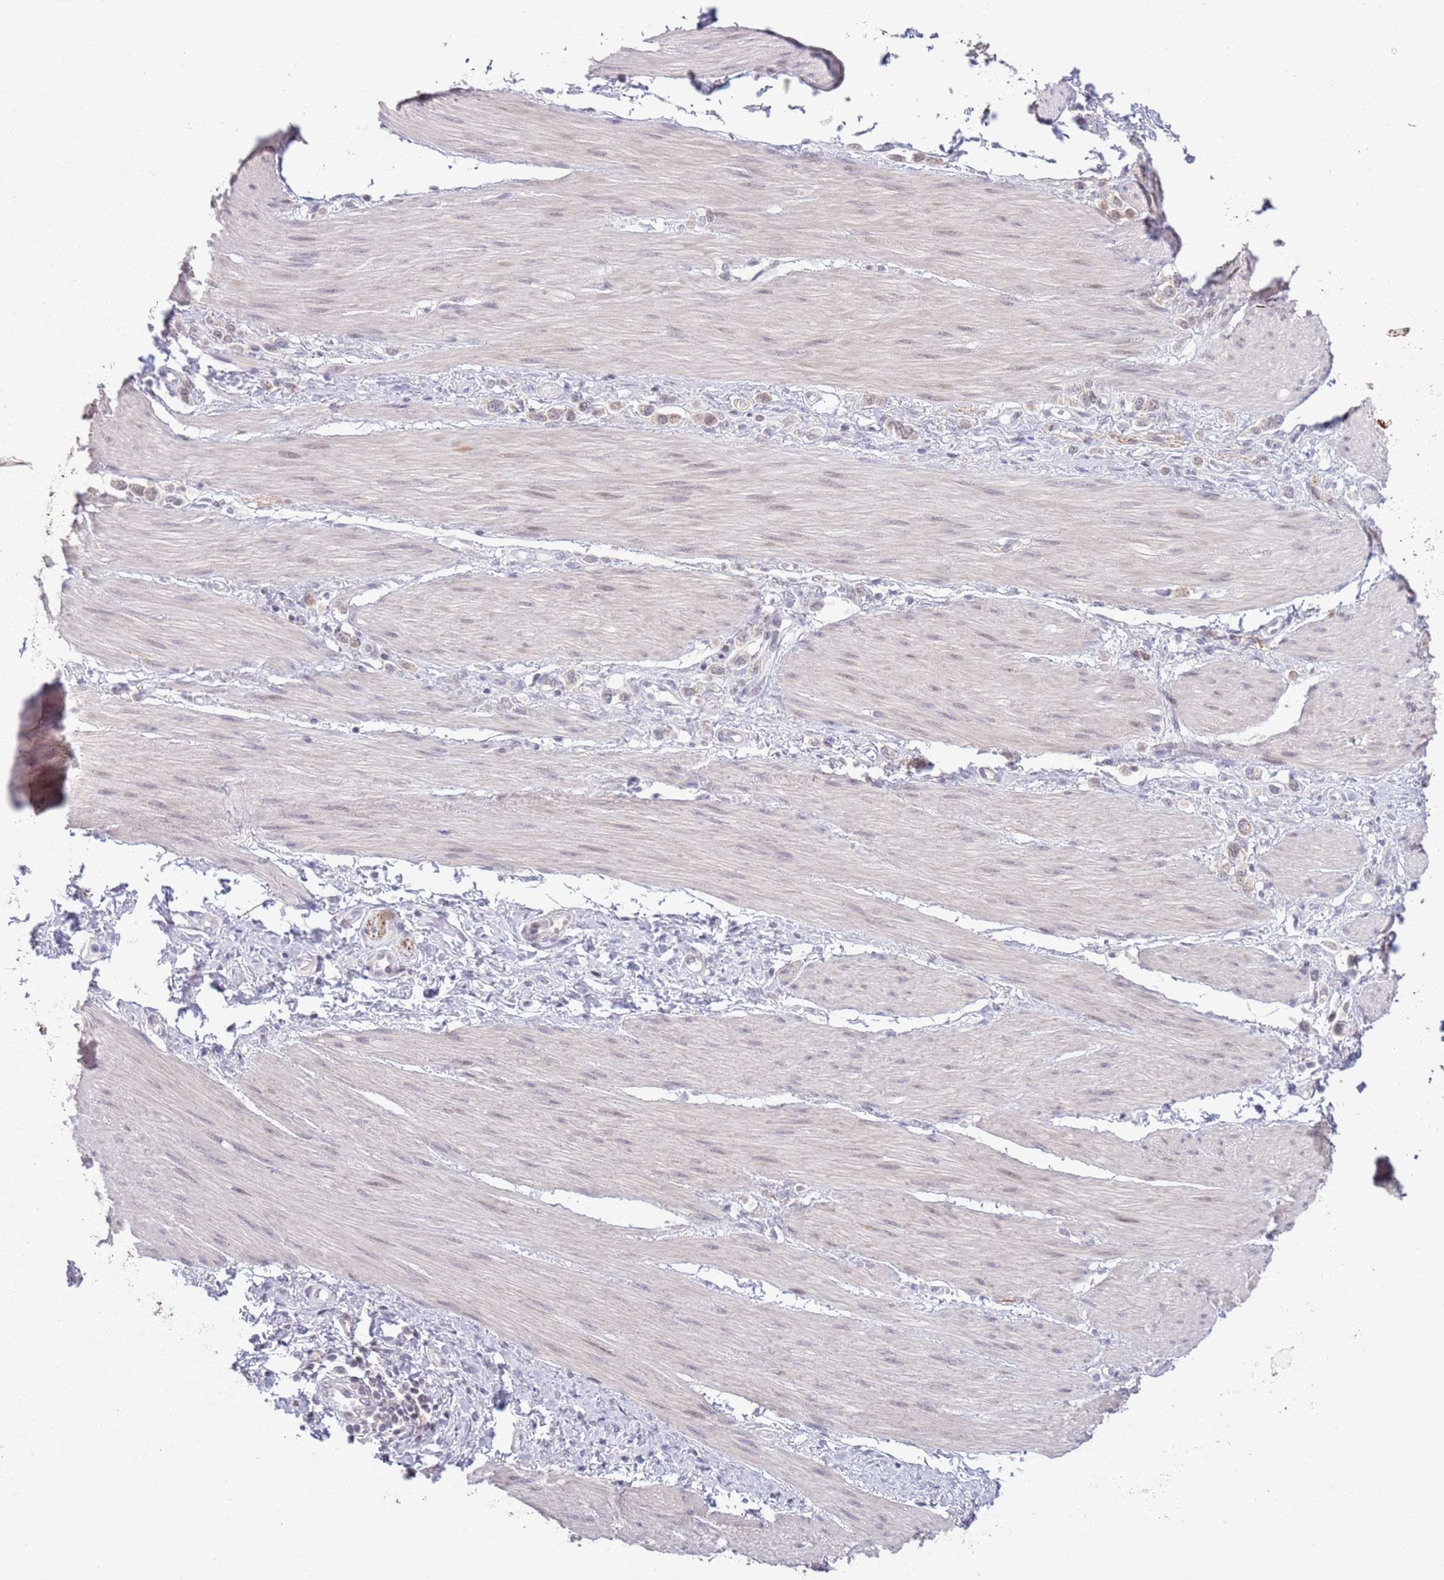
{"staining": {"intensity": "weak", "quantity": "<25%", "location": "cytoplasmic/membranous"}, "tissue": "stomach cancer", "cell_type": "Tumor cells", "image_type": "cancer", "snomed": [{"axis": "morphology", "description": "Adenocarcinoma, NOS"}, {"axis": "topography", "description": "Stomach"}], "caption": "Immunohistochemical staining of human stomach adenocarcinoma demonstrates no significant staining in tumor cells.", "gene": "MRPL34", "patient": {"sex": "female", "age": 65}}